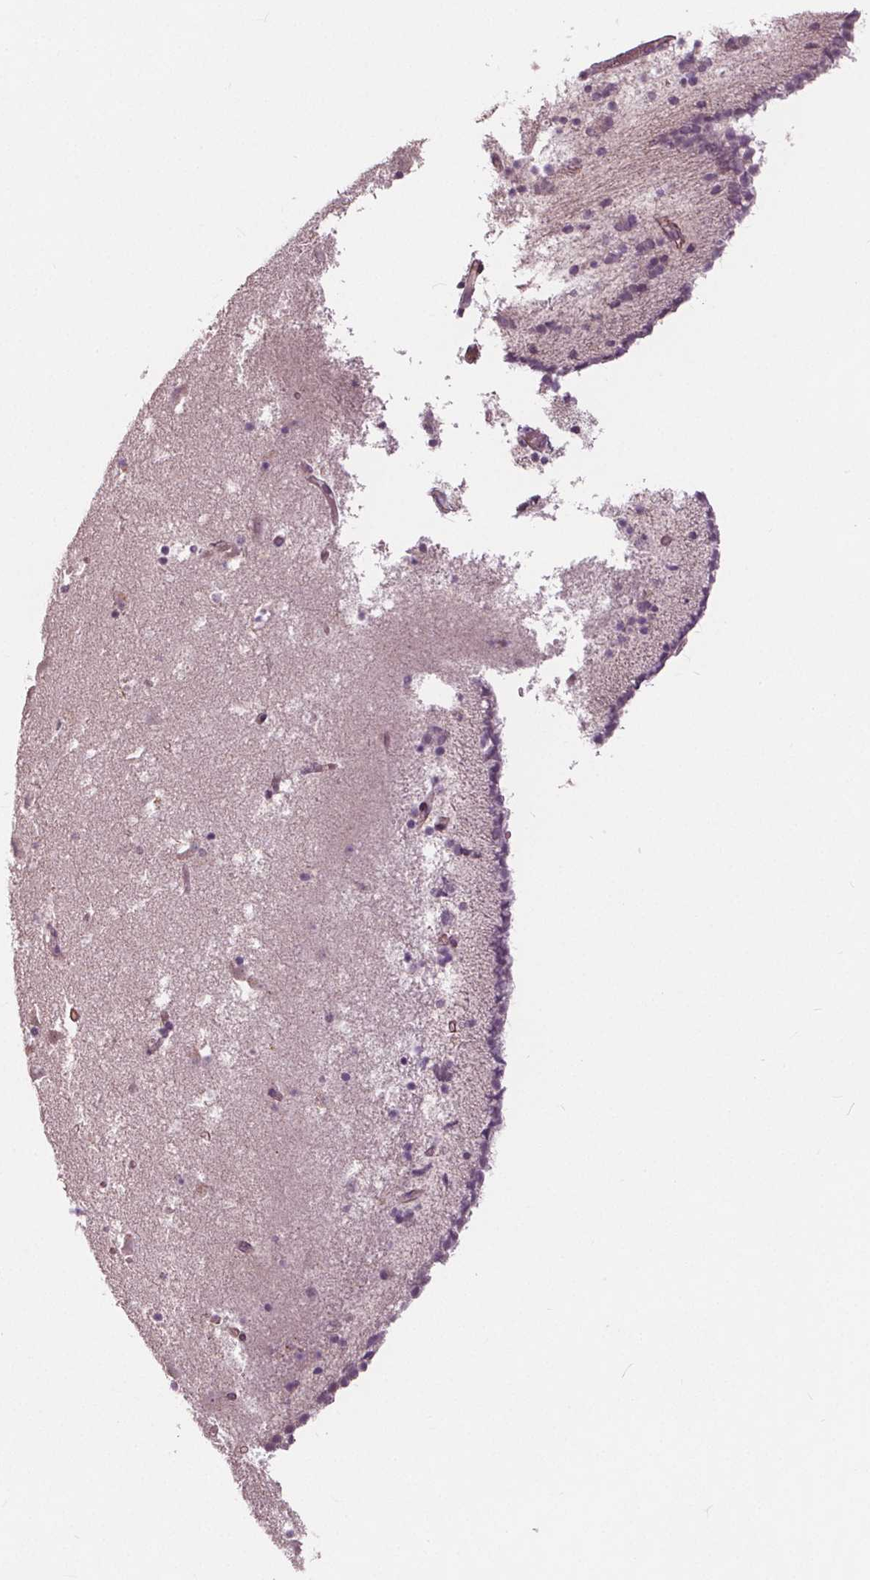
{"staining": {"intensity": "negative", "quantity": "none", "location": "none"}, "tissue": "caudate", "cell_type": "Glial cells", "image_type": "normal", "snomed": [{"axis": "morphology", "description": "Normal tissue, NOS"}, {"axis": "topography", "description": "Lateral ventricle wall"}], "caption": "Glial cells show no significant protein positivity in unremarkable caudate. The staining is performed using DAB (3,3'-diaminobenzidine) brown chromogen with nuclei counter-stained in using hematoxylin.", "gene": "PDGFD", "patient": {"sex": "female", "age": 42}}